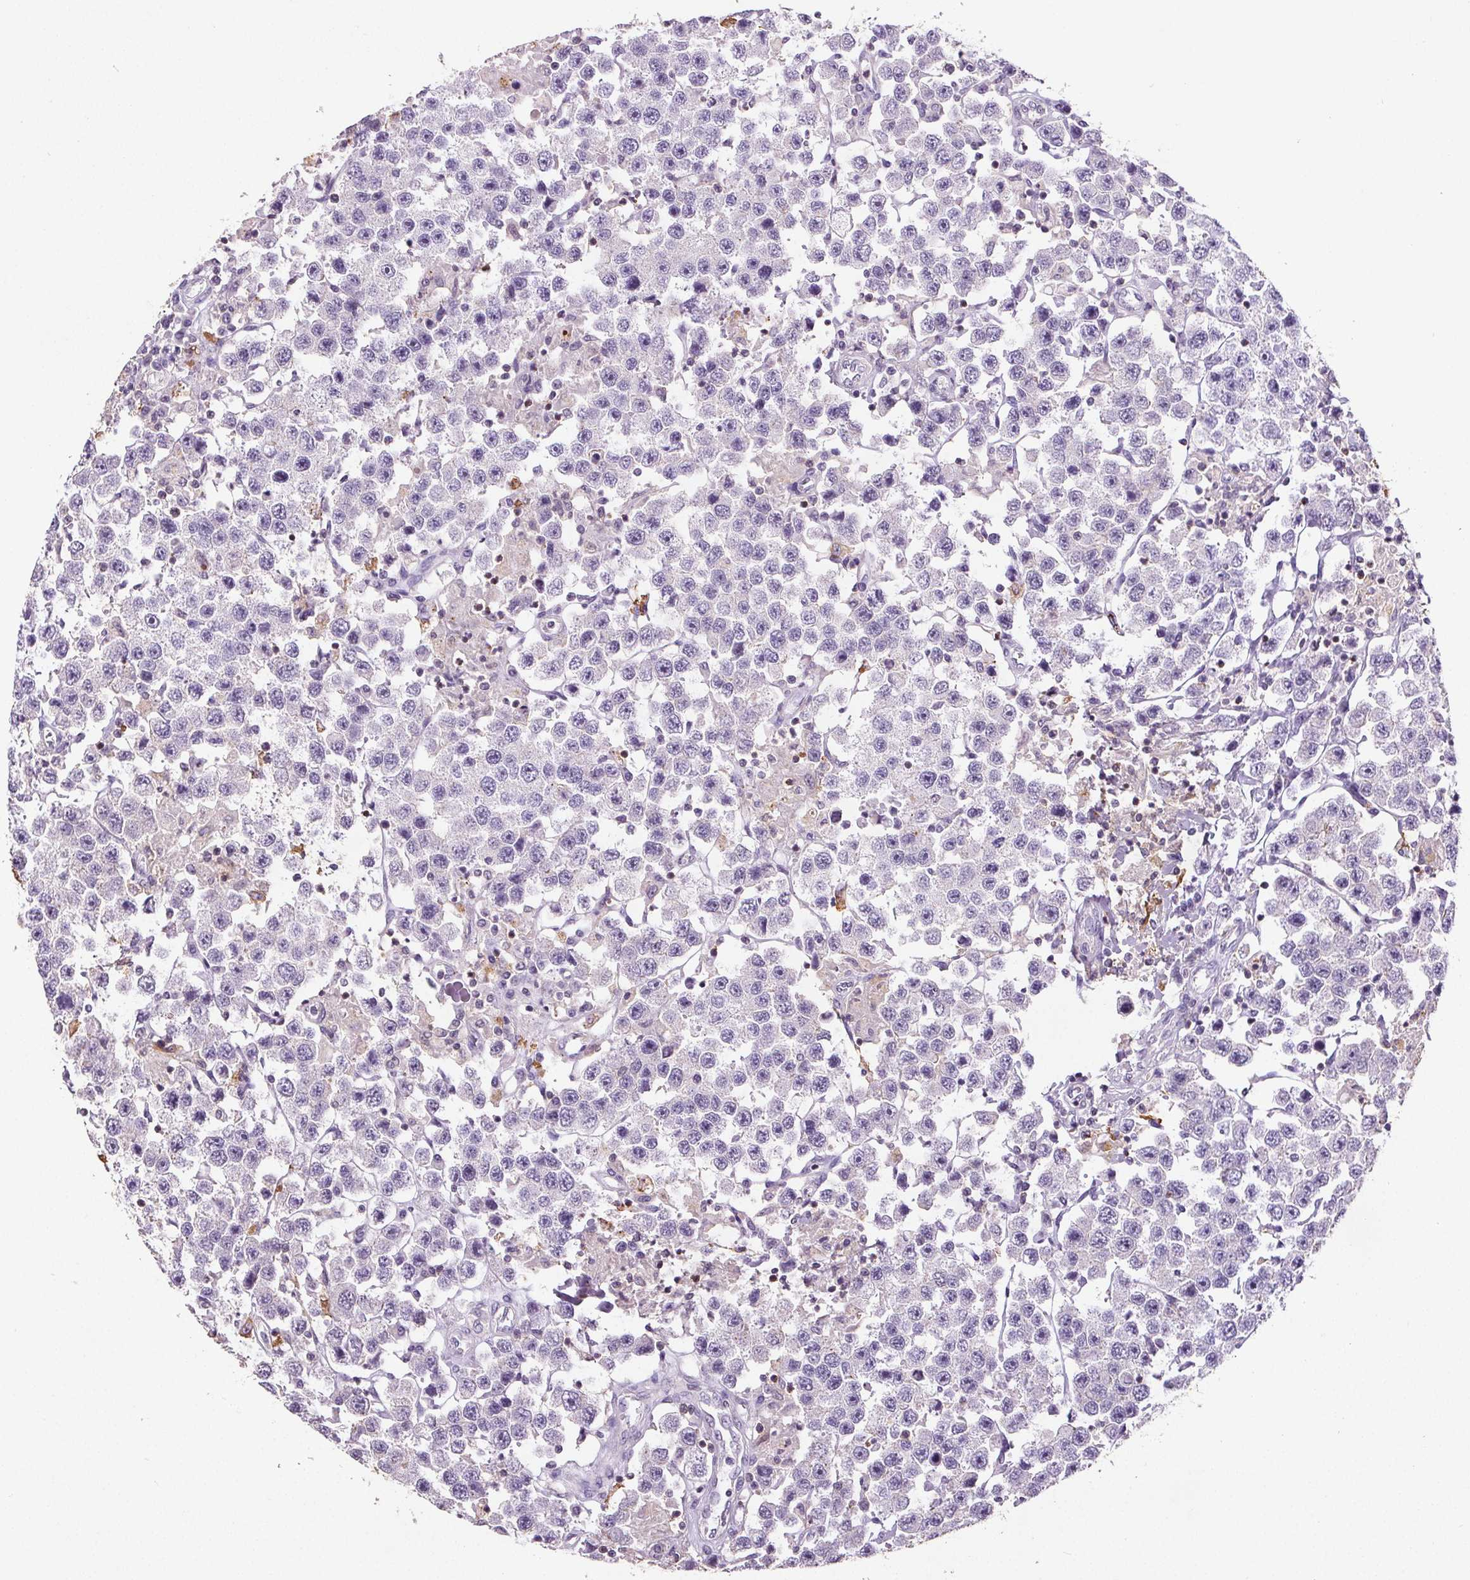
{"staining": {"intensity": "negative", "quantity": "none", "location": "none"}, "tissue": "testis cancer", "cell_type": "Tumor cells", "image_type": "cancer", "snomed": [{"axis": "morphology", "description": "Seminoma, NOS"}, {"axis": "topography", "description": "Testis"}], "caption": "Tumor cells are negative for protein expression in human testis cancer (seminoma).", "gene": "C19orf84", "patient": {"sex": "male", "age": 45}}